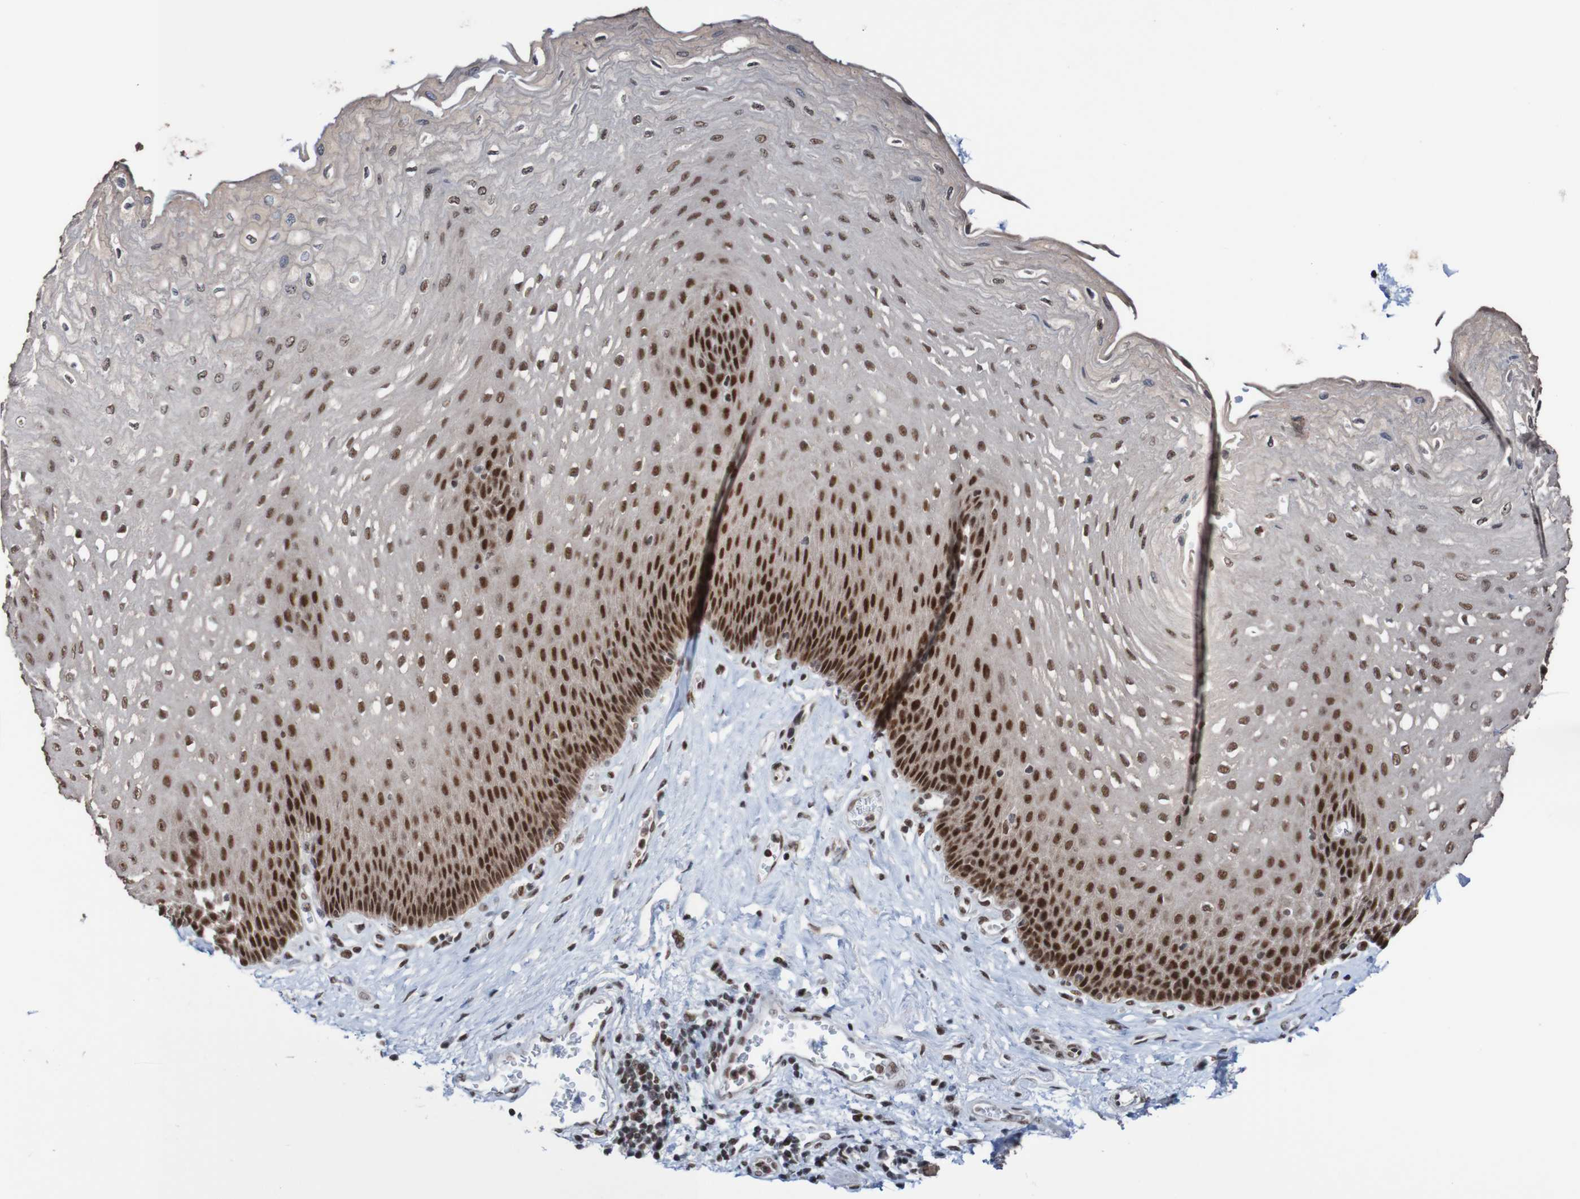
{"staining": {"intensity": "strong", "quantity": ">75%", "location": "nuclear"}, "tissue": "esophagus", "cell_type": "Squamous epithelial cells", "image_type": "normal", "snomed": [{"axis": "morphology", "description": "Normal tissue, NOS"}, {"axis": "topography", "description": "Esophagus"}], "caption": "Unremarkable esophagus was stained to show a protein in brown. There is high levels of strong nuclear positivity in about >75% of squamous epithelial cells. (DAB (3,3'-diaminobenzidine) IHC, brown staining for protein, blue staining for nuclei).", "gene": "CDC5L", "patient": {"sex": "female", "age": 72}}